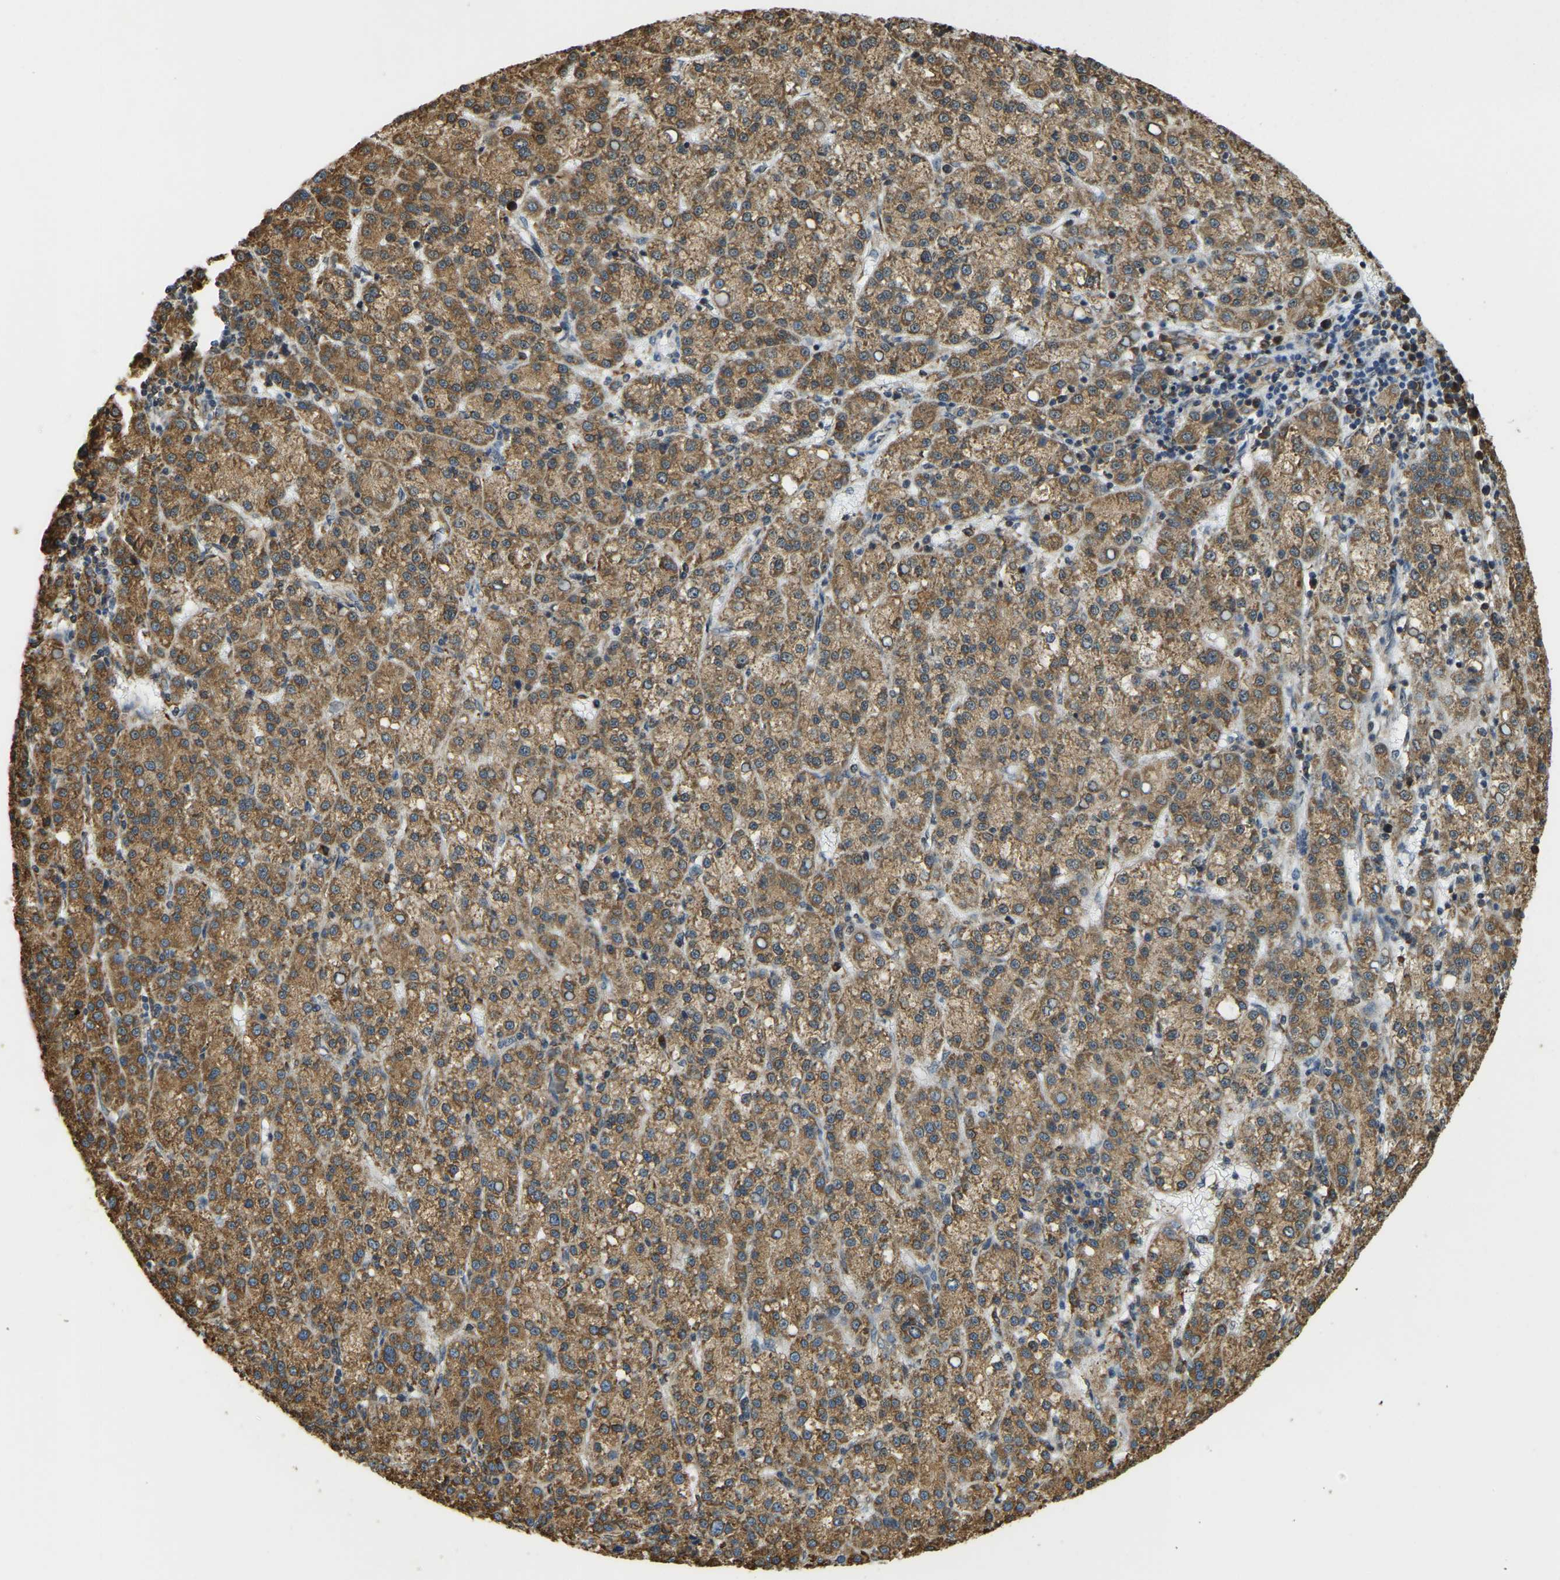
{"staining": {"intensity": "moderate", "quantity": ">75%", "location": "cytoplasmic/membranous"}, "tissue": "liver cancer", "cell_type": "Tumor cells", "image_type": "cancer", "snomed": [{"axis": "morphology", "description": "Carcinoma, Hepatocellular, NOS"}, {"axis": "topography", "description": "Liver"}], "caption": "Immunohistochemistry image of neoplastic tissue: human hepatocellular carcinoma (liver) stained using IHC shows medium levels of moderate protein expression localized specifically in the cytoplasmic/membranous of tumor cells, appearing as a cytoplasmic/membranous brown color.", "gene": "RNF115", "patient": {"sex": "female", "age": 58}}